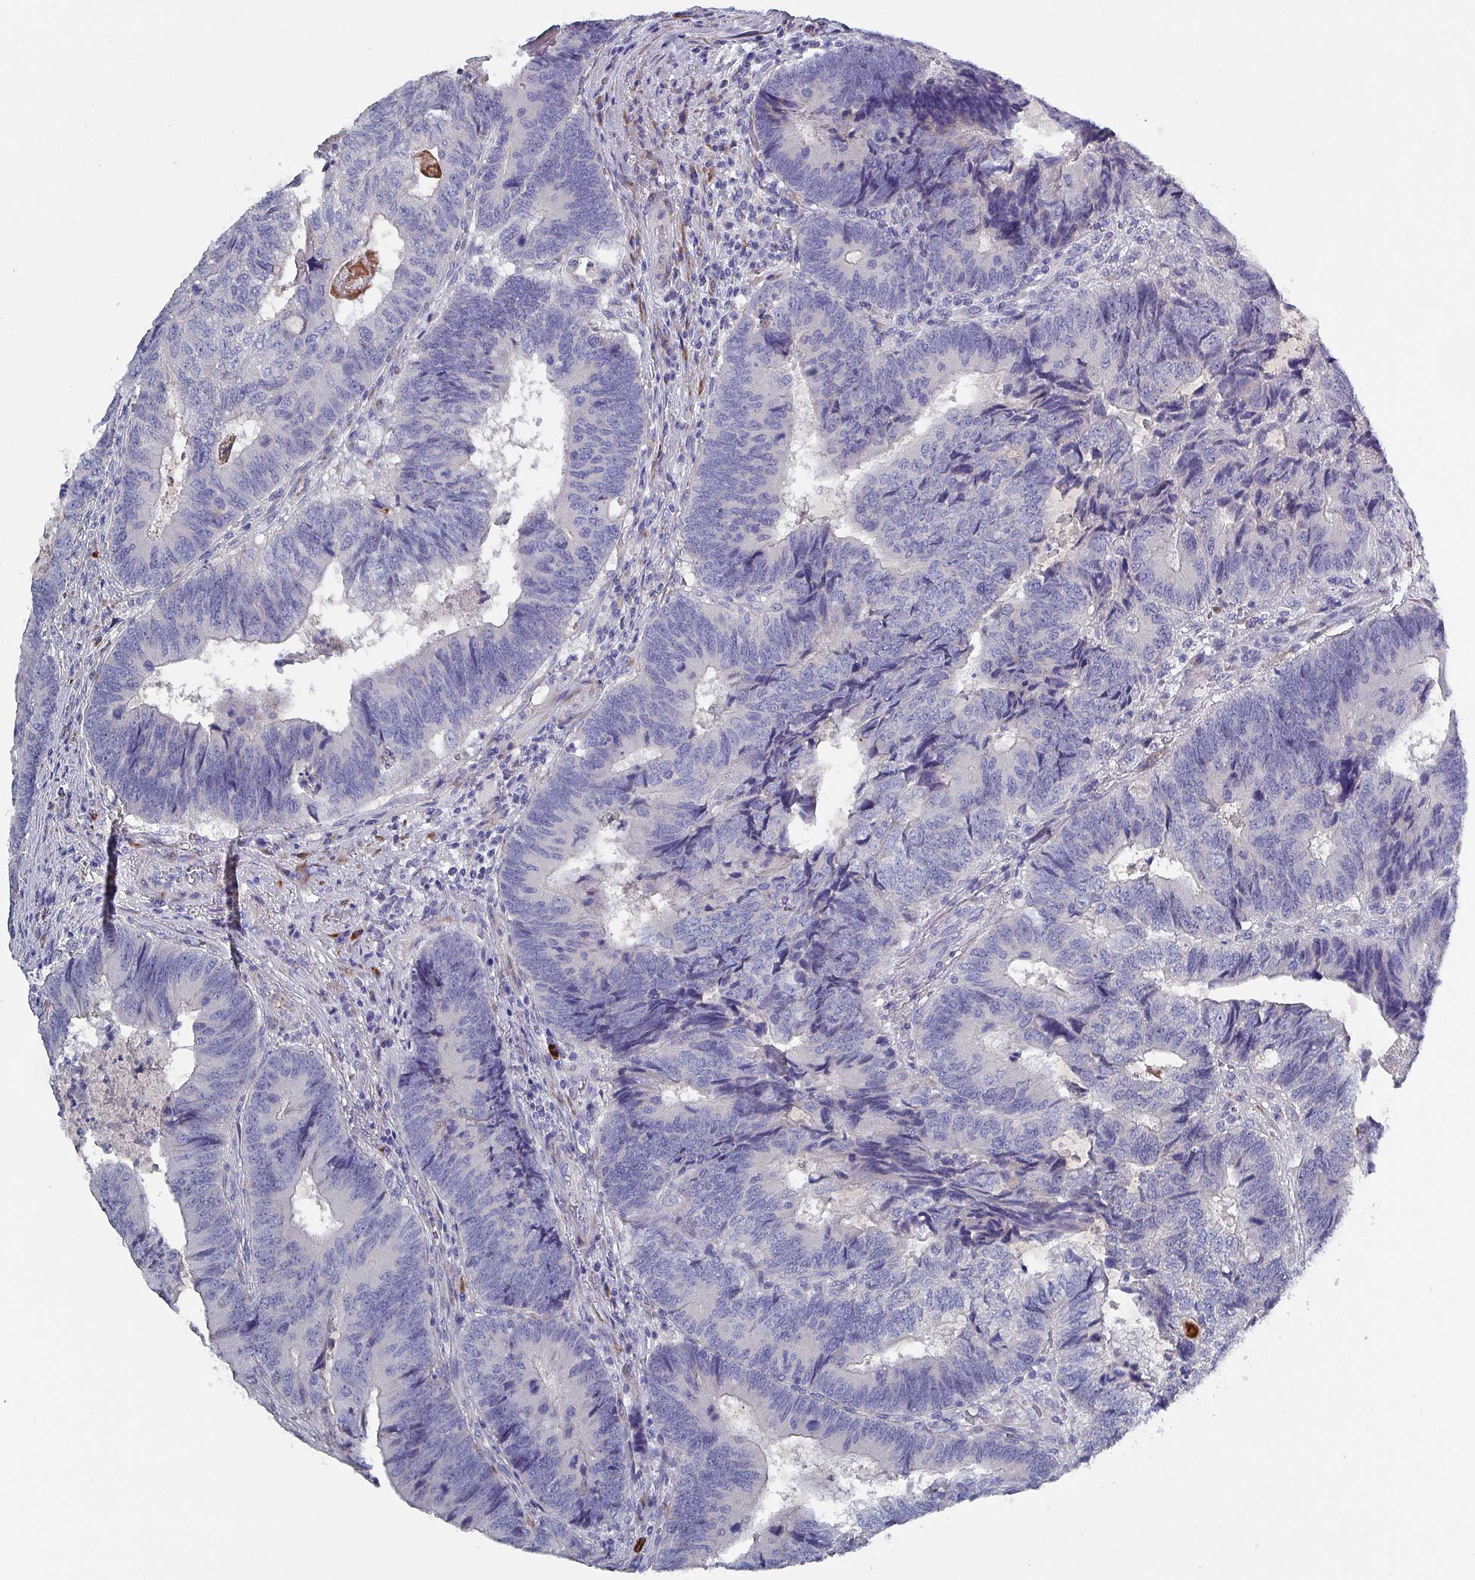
{"staining": {"intensity": "negative", "quantity": "none", "location": "none"}, "tissue": "colorectal cancer", "cell_type": "Tumor cells", "image_type": "cancer", "snomed": [{"axis": "morphology", "description": "Adenocarcinoma, NOS"}, {"axis": "topography", "description": "Colon"}], "caption": "Immunohistochemistry of colorectal cancer (adenocarcinoma) reveals no expression in tumor cells.", "gene": "DRD5", "patient": {"sex": "female", "age": 67}}